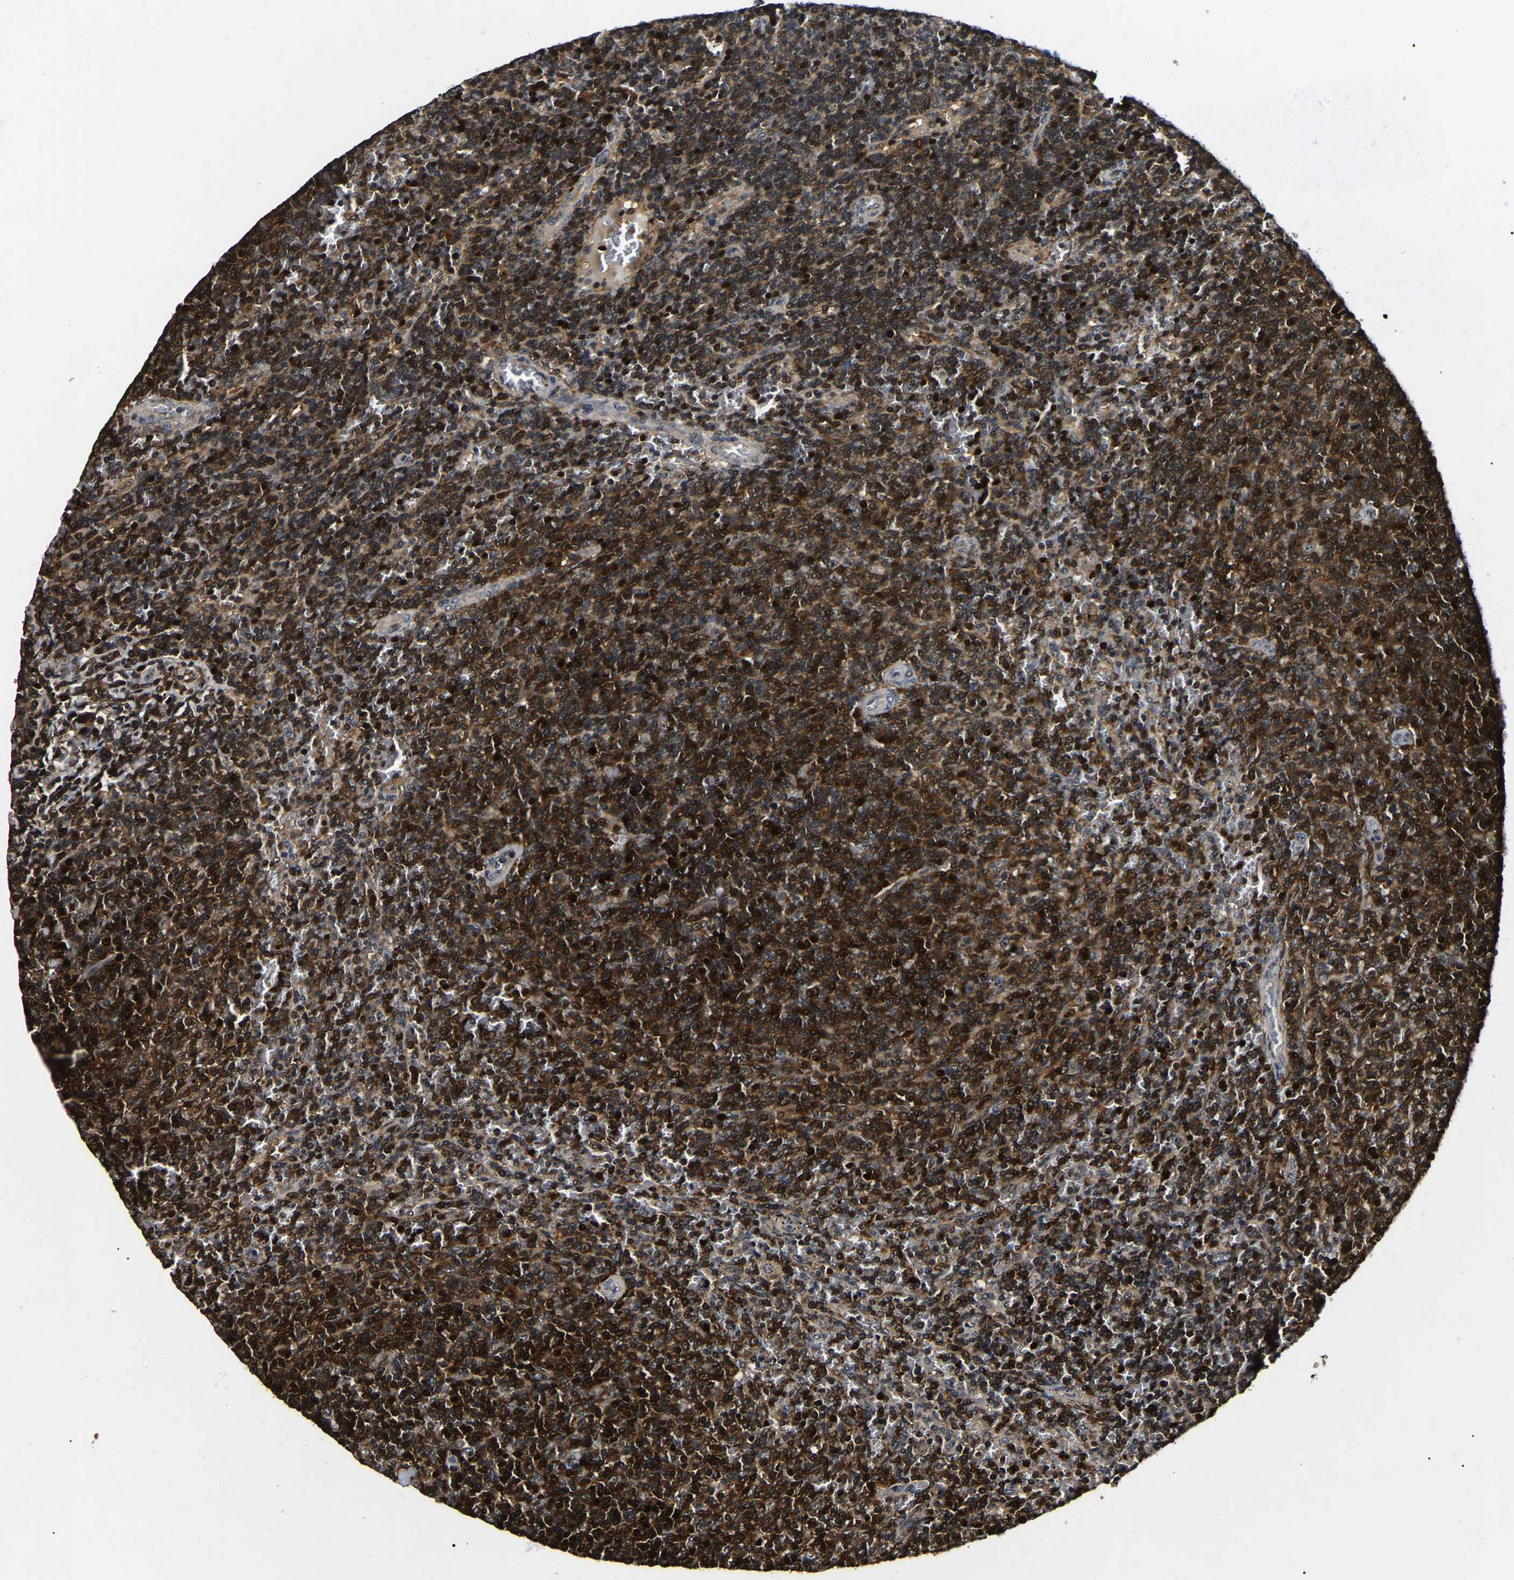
{"staining": {"intensity": "moderate", "quantity": ">75%", "location": "cytoplasmic/membranous,nuclear"}, "tissue": "lymphoma", "cell_type": "Tumor cells", "image_type": "cancer", "snomed": [{"axis": "morphology", "description": "Malignant lymphoma, non-Hodgkin's type, Low grade"}, {"axis": "topography", "description": "Spleen"}], "caption": "The image displays staining of malignant lymphoma, non-Hodgkin's type (low-grade), revealing moderate cytoplasmic/membranous and nuclear protein staining (brown color) within tumor cells.", "gene": "RBM28", "patient": {"sex": "female", "age": 50}}